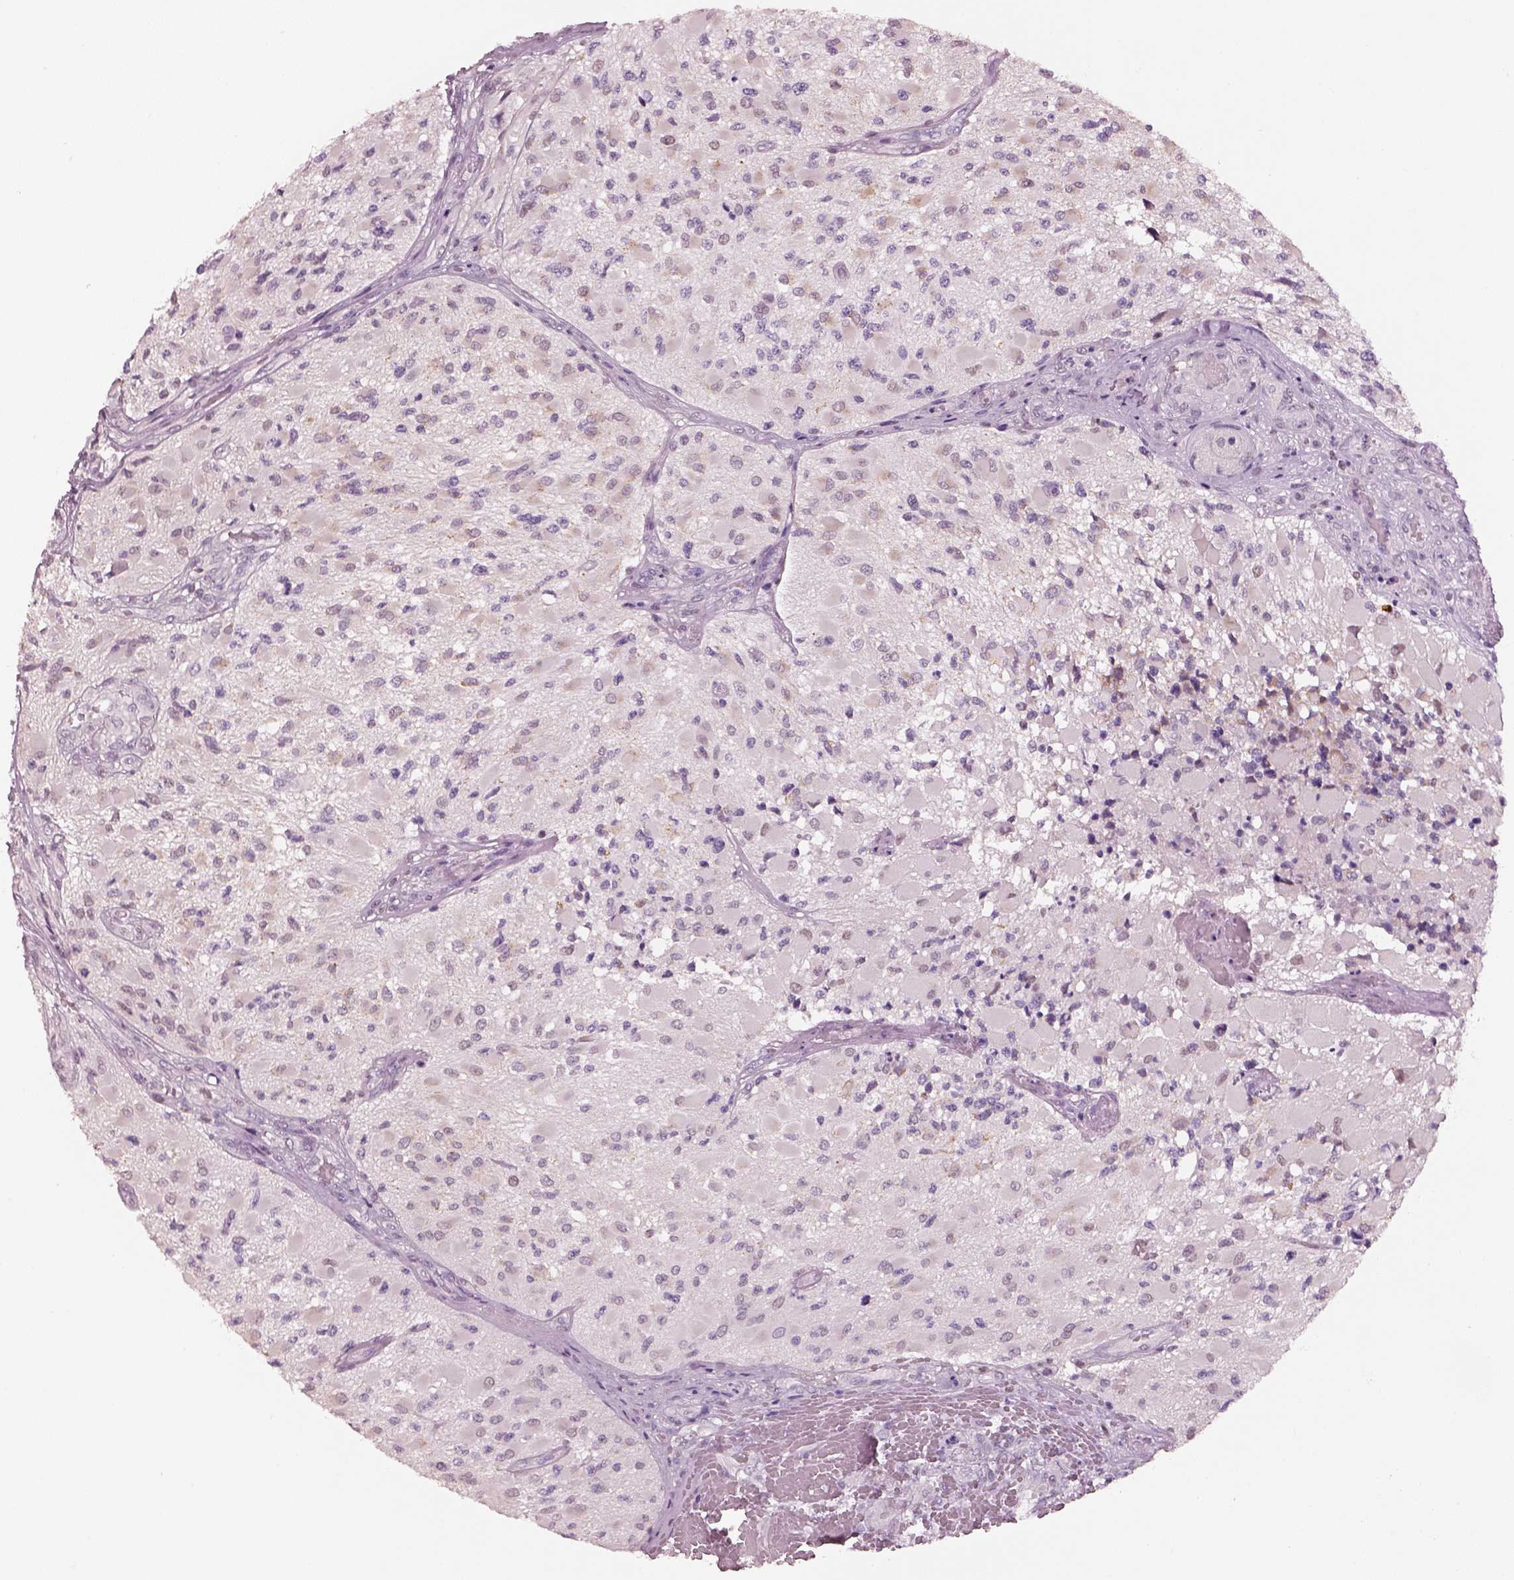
{"staining": {"intensity": "weak", "quantity": ">75%", "location": "cytoplasmic/membranous"}, "tissue": "glioma", "cell_type": "Tumor cells", "image_type": "cancer", "snomed": [{"axis": "morphology", "description": "Glioma, malignant, High grade"}, {"axis": "topography", "description": "Brain"}], "caption": "Immunohistochemical staining of human malignant glioma (high-grade) shows low levels of weak cytoplasmic/membranous protein positivity in approximately >75% of tumor cells.", "gene": "ELSPBP1", "patient": {"sex": "female", "age": 63}}